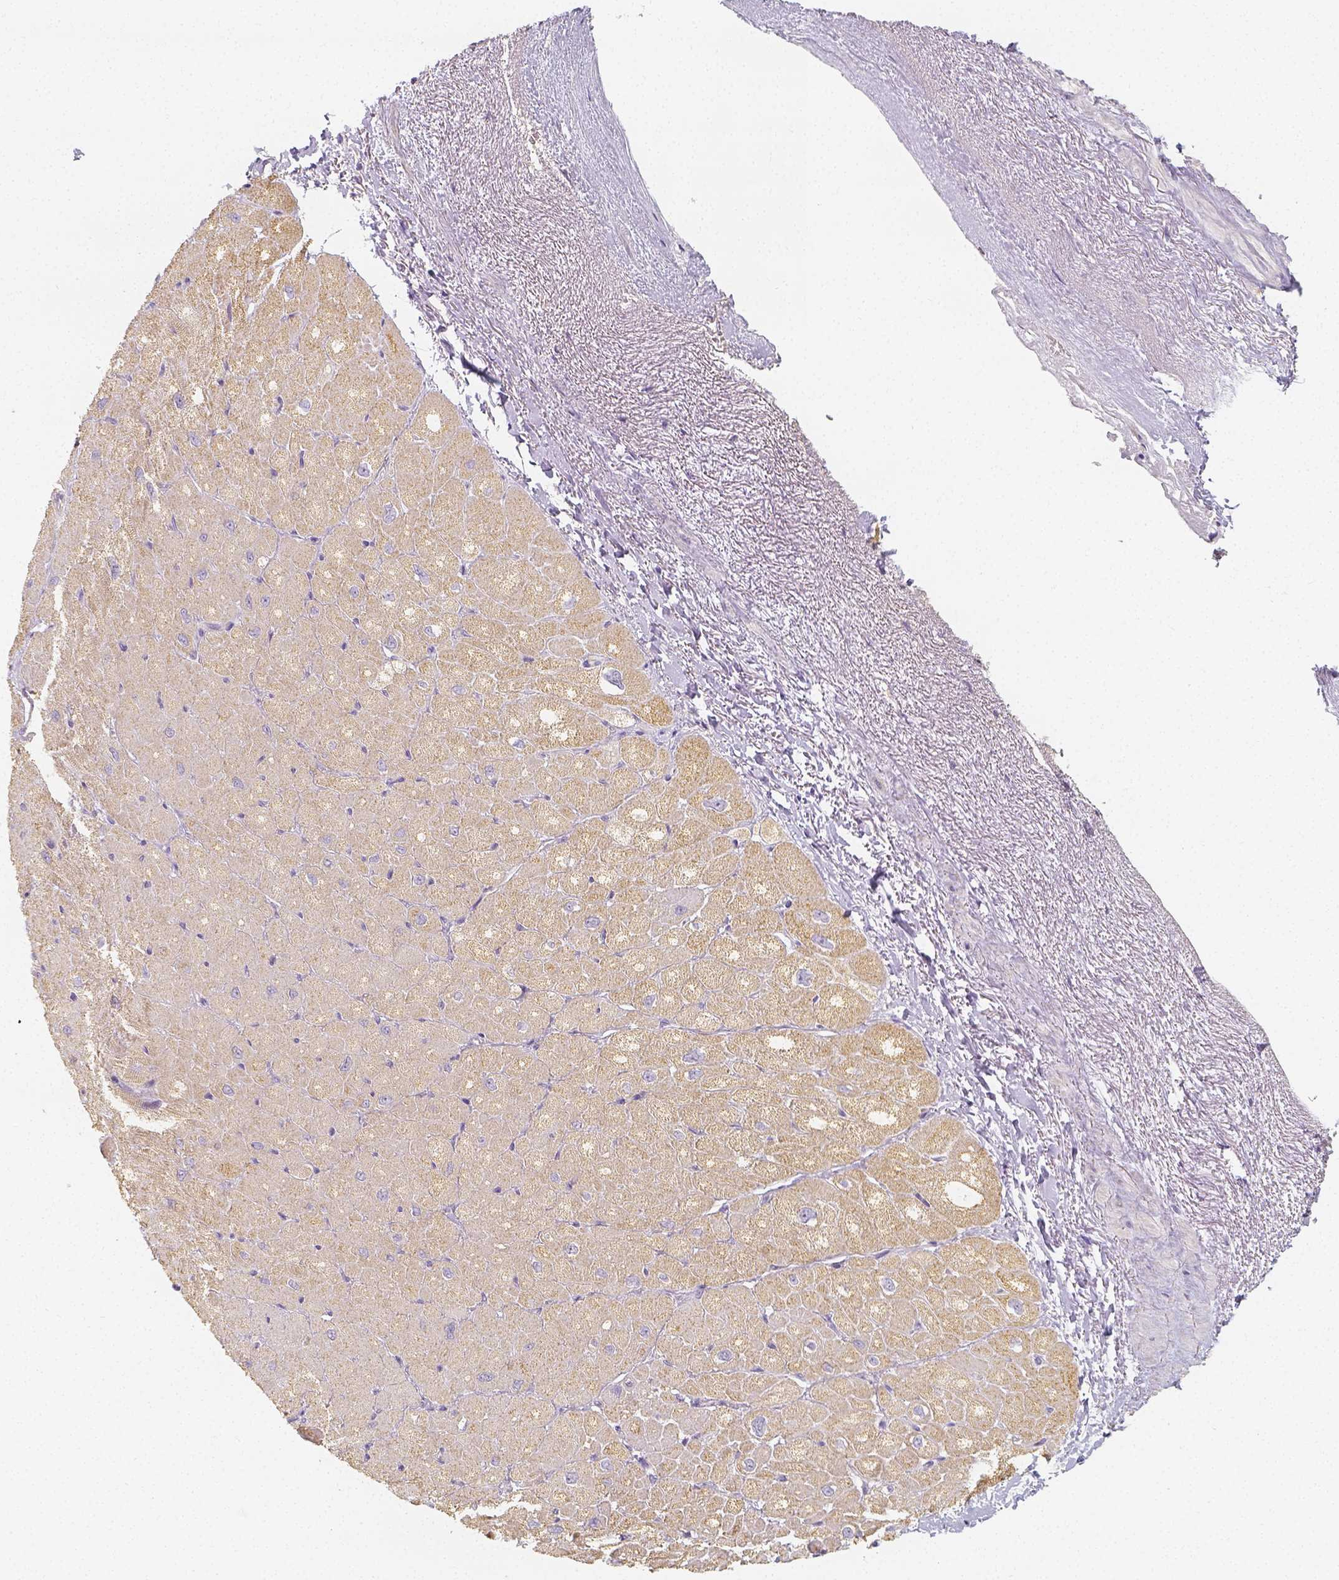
{"staining": {"intensity": "weak", "quantity": ">75%", "location": "cytoplasmic/membranous"}, "tissue": "heart muscle", "cell_type": "Cardiomyocytes", "image_type": "normal", "snomed": [{"axis": "morphology", "description": "Normal tissue, NOS"}, {"axis": "topography", "description": "Heart"}], "caption": "Weak cytoplasmic/membranous protein positivity is seen in about >75% of cardiomyocytes in heart muscle. The staining is performed using DAB (3,3'-diaminobenzidine) brown chromogen to label protein expression. The nuclei are counter-stained blue using hematoxylin.", "gene": "PTPRJ", "patient": {"sex": "male", "age": 62}}